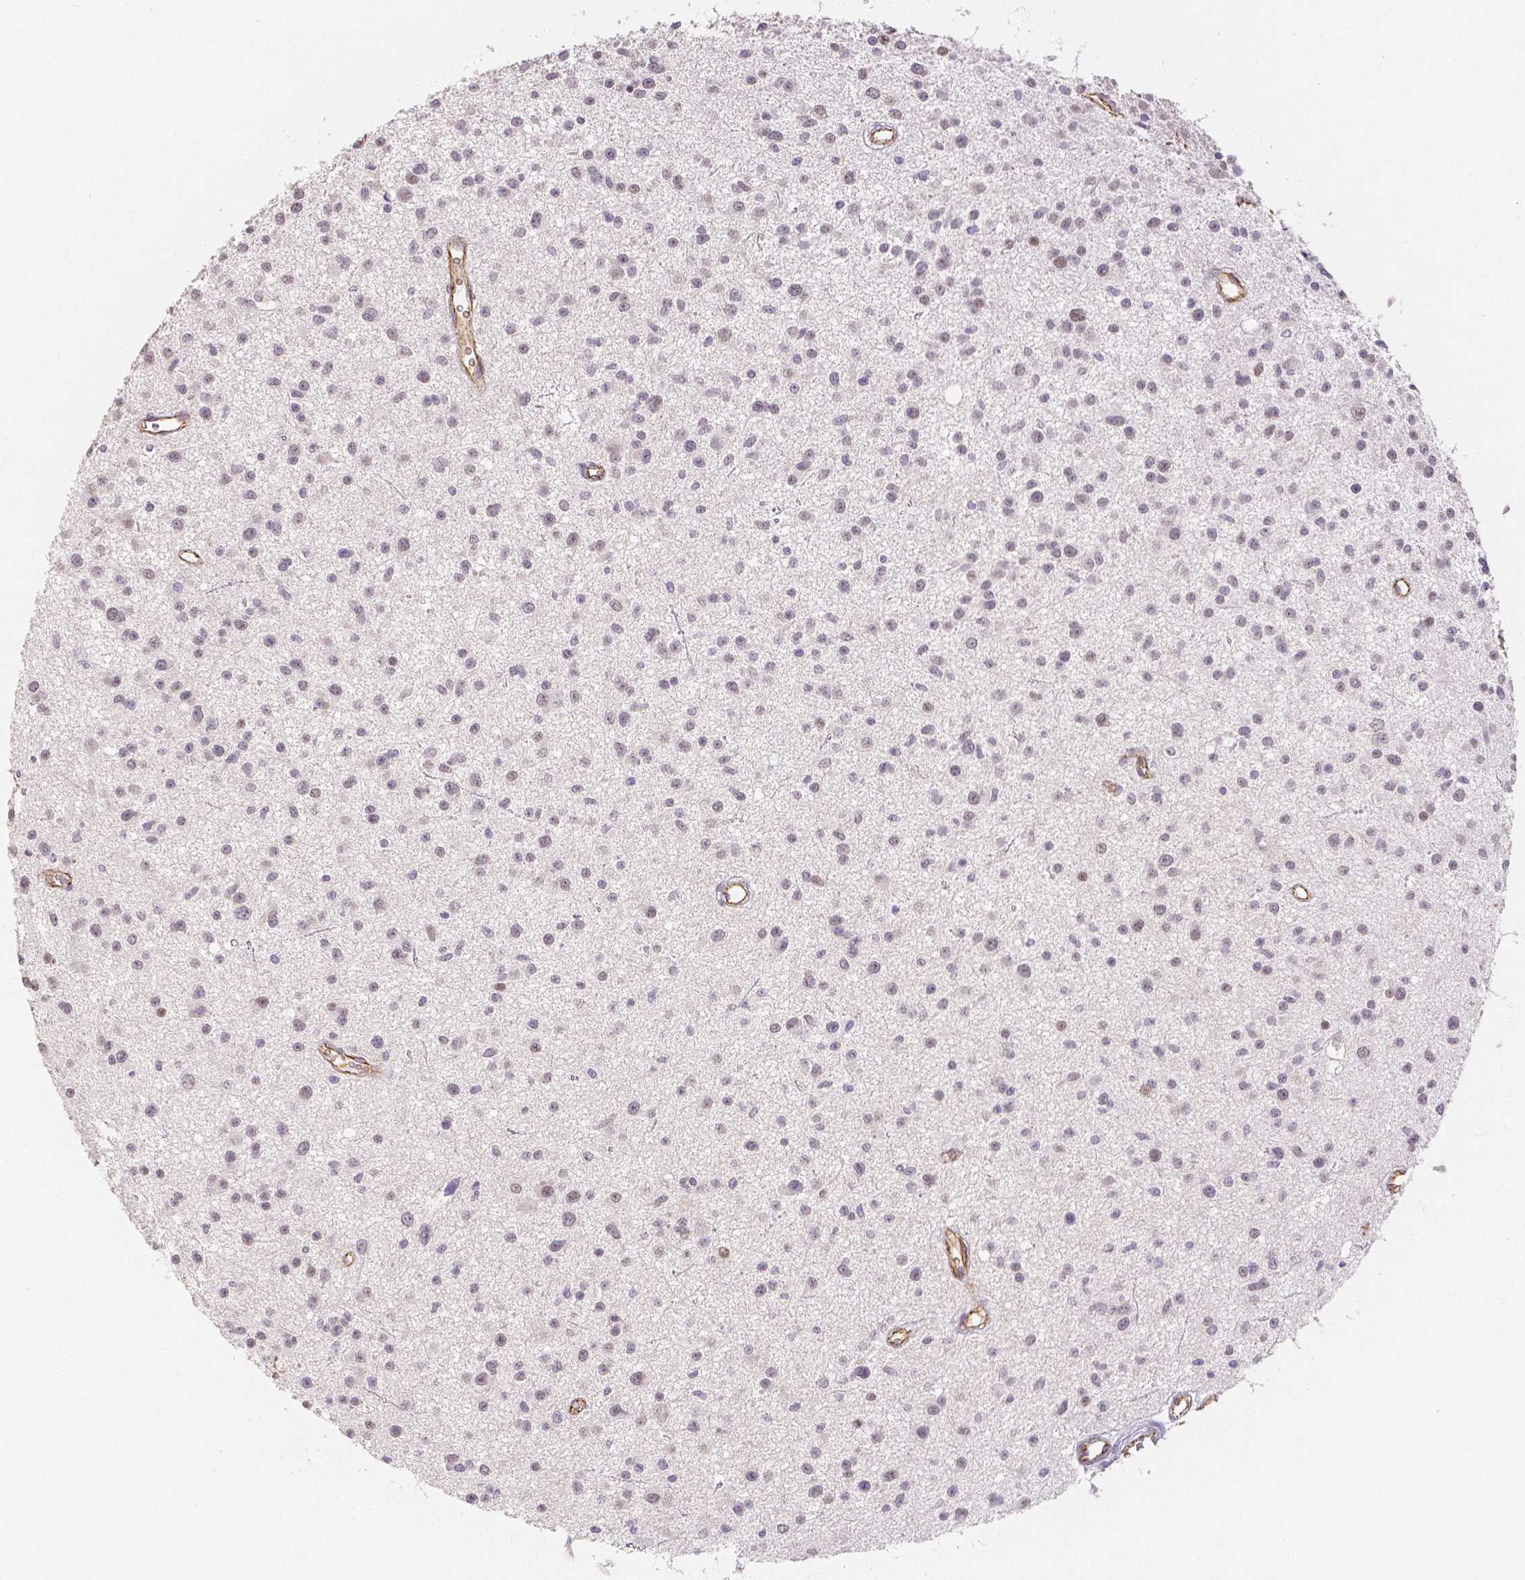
{"staining": {"intensity": "negative", "quantity": "none", "location": "none"}, "tissue": "glioma", "cell_type": "Tumor cells", "image_type": "cancer", "snomed": [{"axis": "morphology", "description": "Glioma, malignant, Low grade"}, {"axis": "topography", "description": "Brain"}], "caption": "Tumor cells are negative for protein expression in human malignant low-grade glioma. Nuclei are stained in blue.", "gene": "OCLN", "patient": {"sex": "male", "age": 43}}